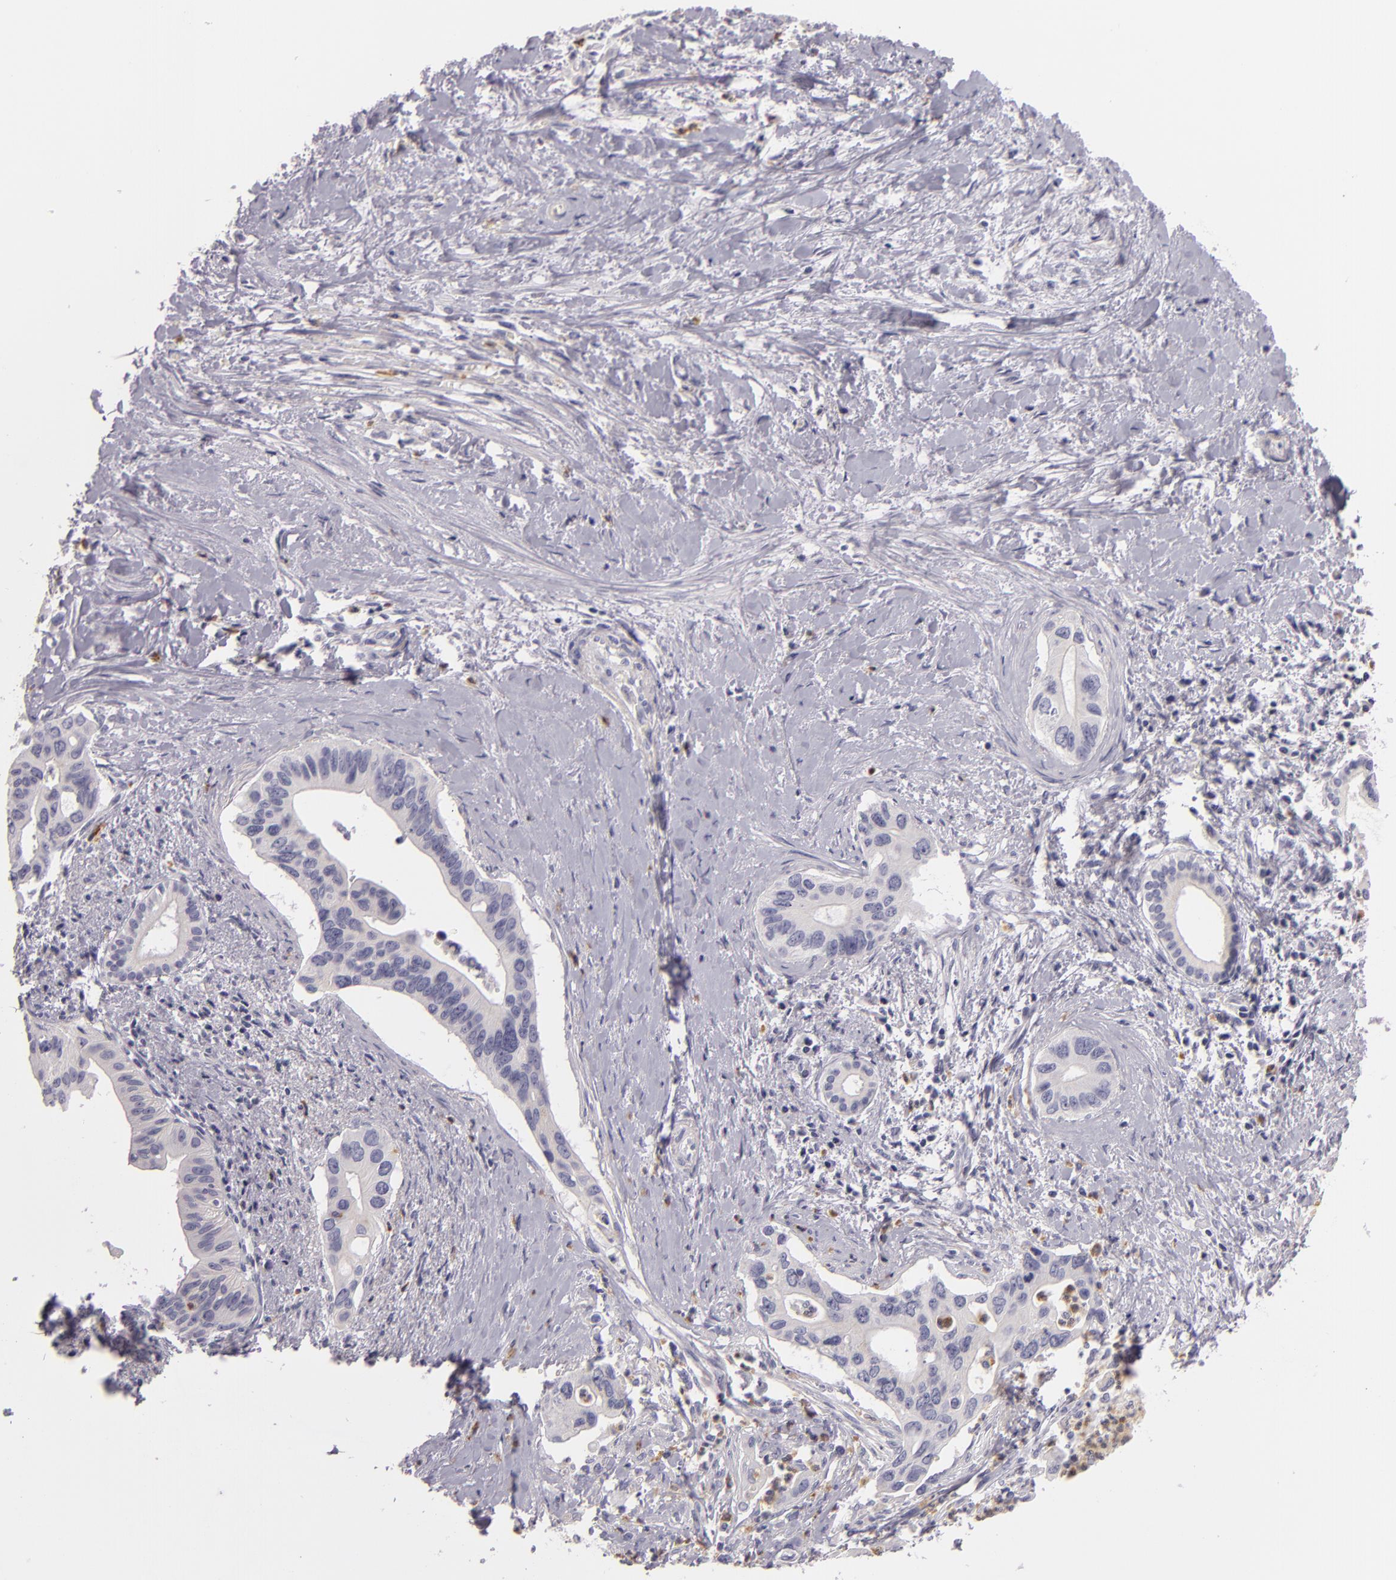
{"staining": {"intensity": "negative", "quantity": "none", "location": "none"}, "tissue": "liver cancer", "cell_type": "Tumor cells", "image_type": "cancer", "snomed": [{"axis": "morphology", "description": "Cholangiocarcinoma"}, {"axis": "topography", "description": "Liver"}], "caption": "An image of human cholangiocarcinoma (liver) is negative for staining in tumor cells.", "gene": "FAM181A", "patient": {"sex": "female", "age": 65}}